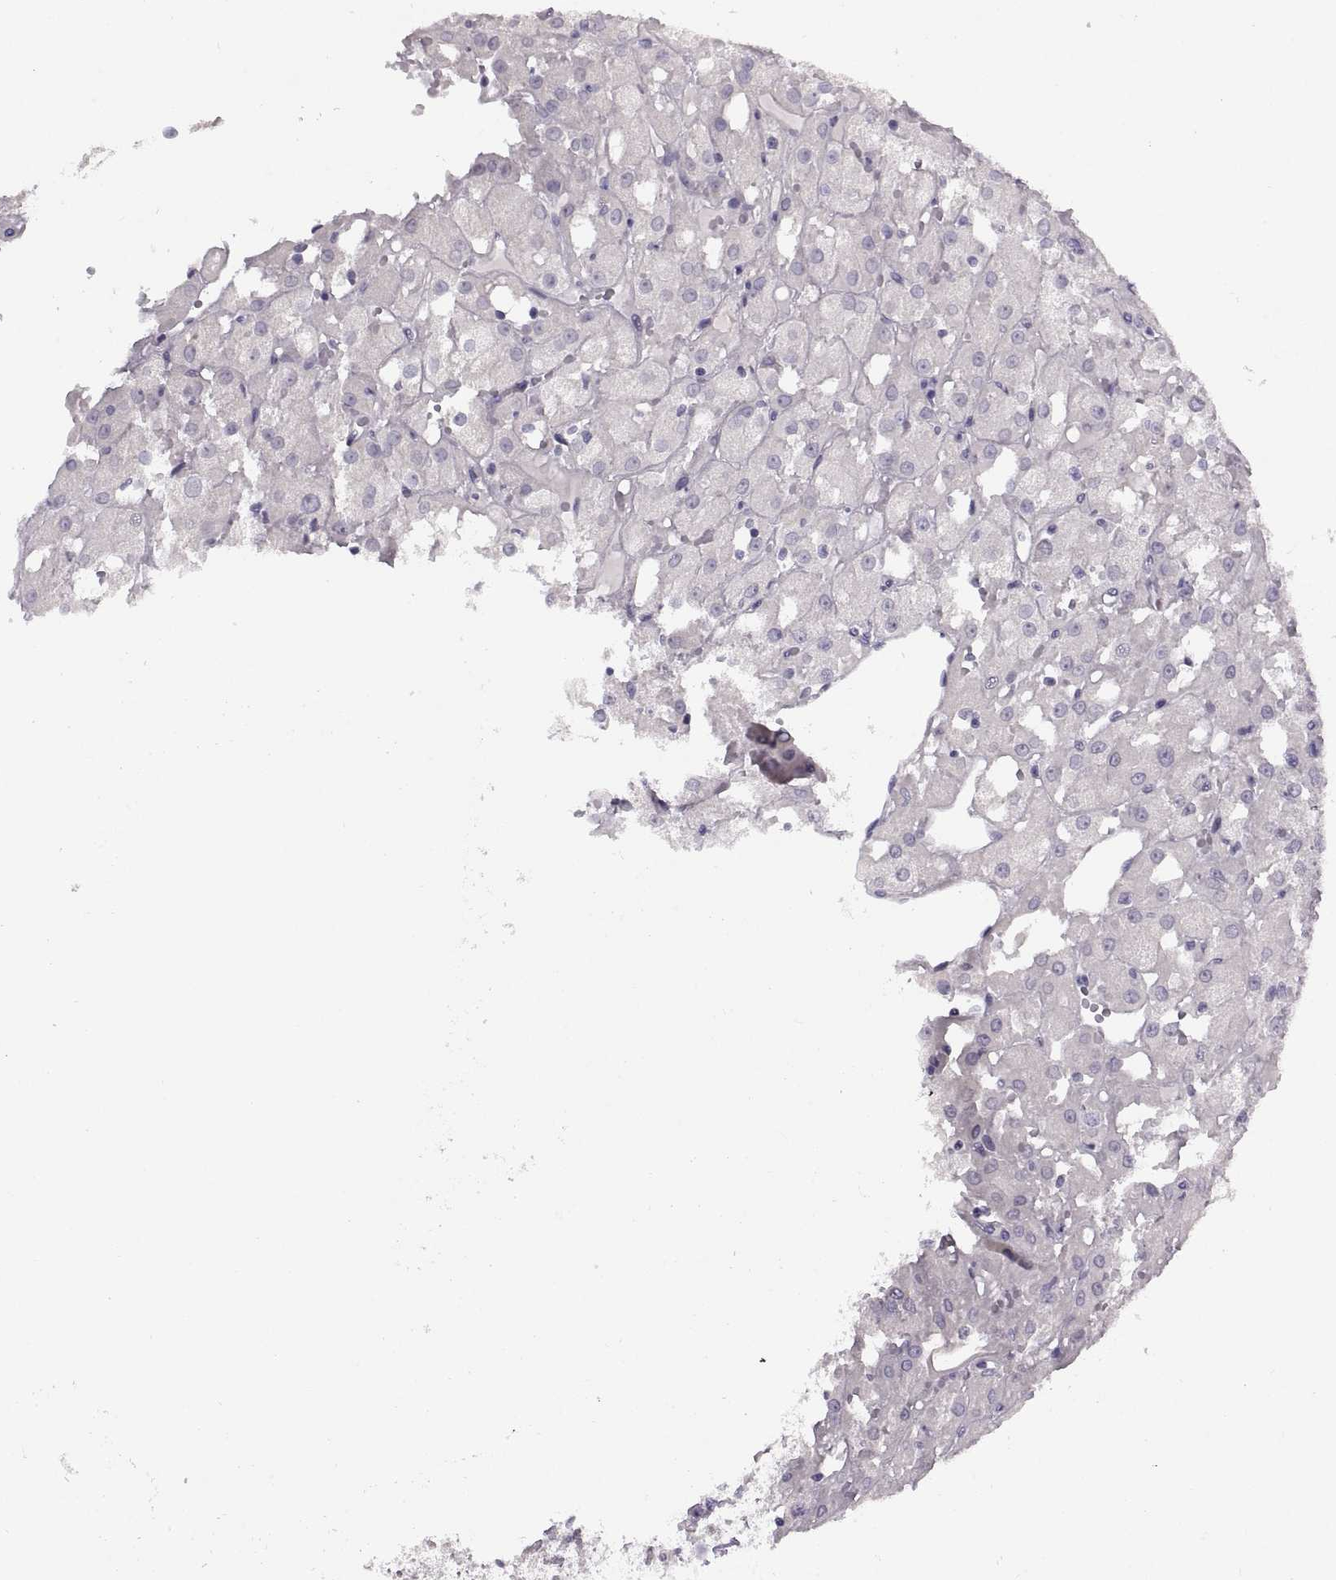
{"staining": {"intensity": "negative", "quantity": "none", "location": "none"}, "tissue": "renal cancer", "cell_type": "Tumor cells", "image_type": "cancer", "snomed": [{"axis": "morphology", "description": "Adenocarcinoma, NOS"}, {"axis": "topography", "description": "Kidney"}], "caption": "Tumor cells are negative for brown protein staining in renal cancer.", "gene": "BSPH1", "patient": {"sex": "male", "age": 72}}